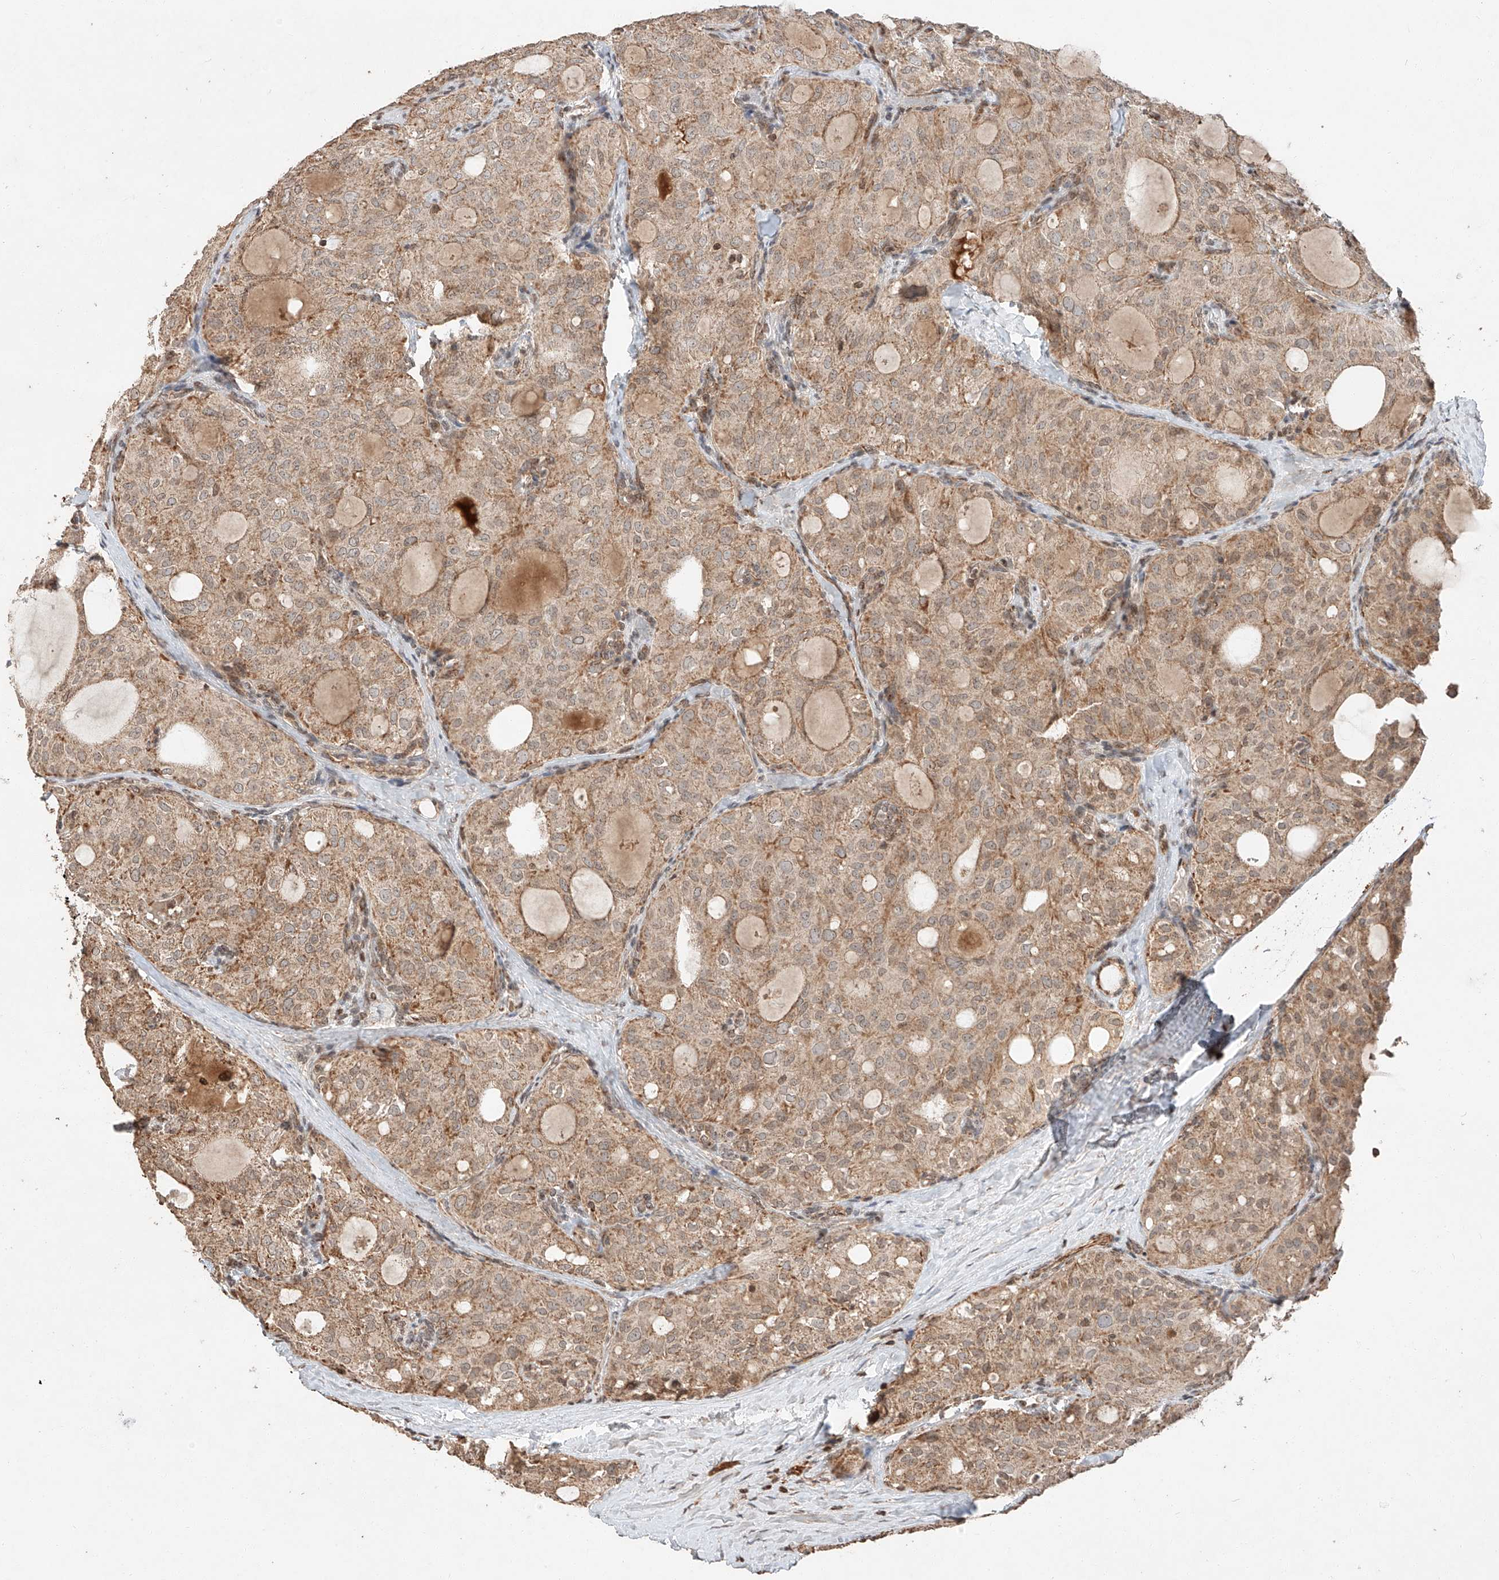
{"staining": {"intensity": "weak", "quantity": ">75%", "location": "cytoplasmic/membranous"}, "tissue": "thyroid cancer", "cell_type": "Tumor cells", "image_type": "cancer", "snomed": [{"axis": "morphology", "description": "Follicular adenoma carcinoma, NOS"}, {"axis": "topography", "description": "Thyroid gland"}], "caption": "Immunohistochemical staining of thyroid follicular adenoma carcinoma demonstrates low levels of weak cytoplasmic/membranous protein expression in about >75% of tumor cells.", "gene": "ARHGAP33", "patient": {"sex": "male", "age": 75}}